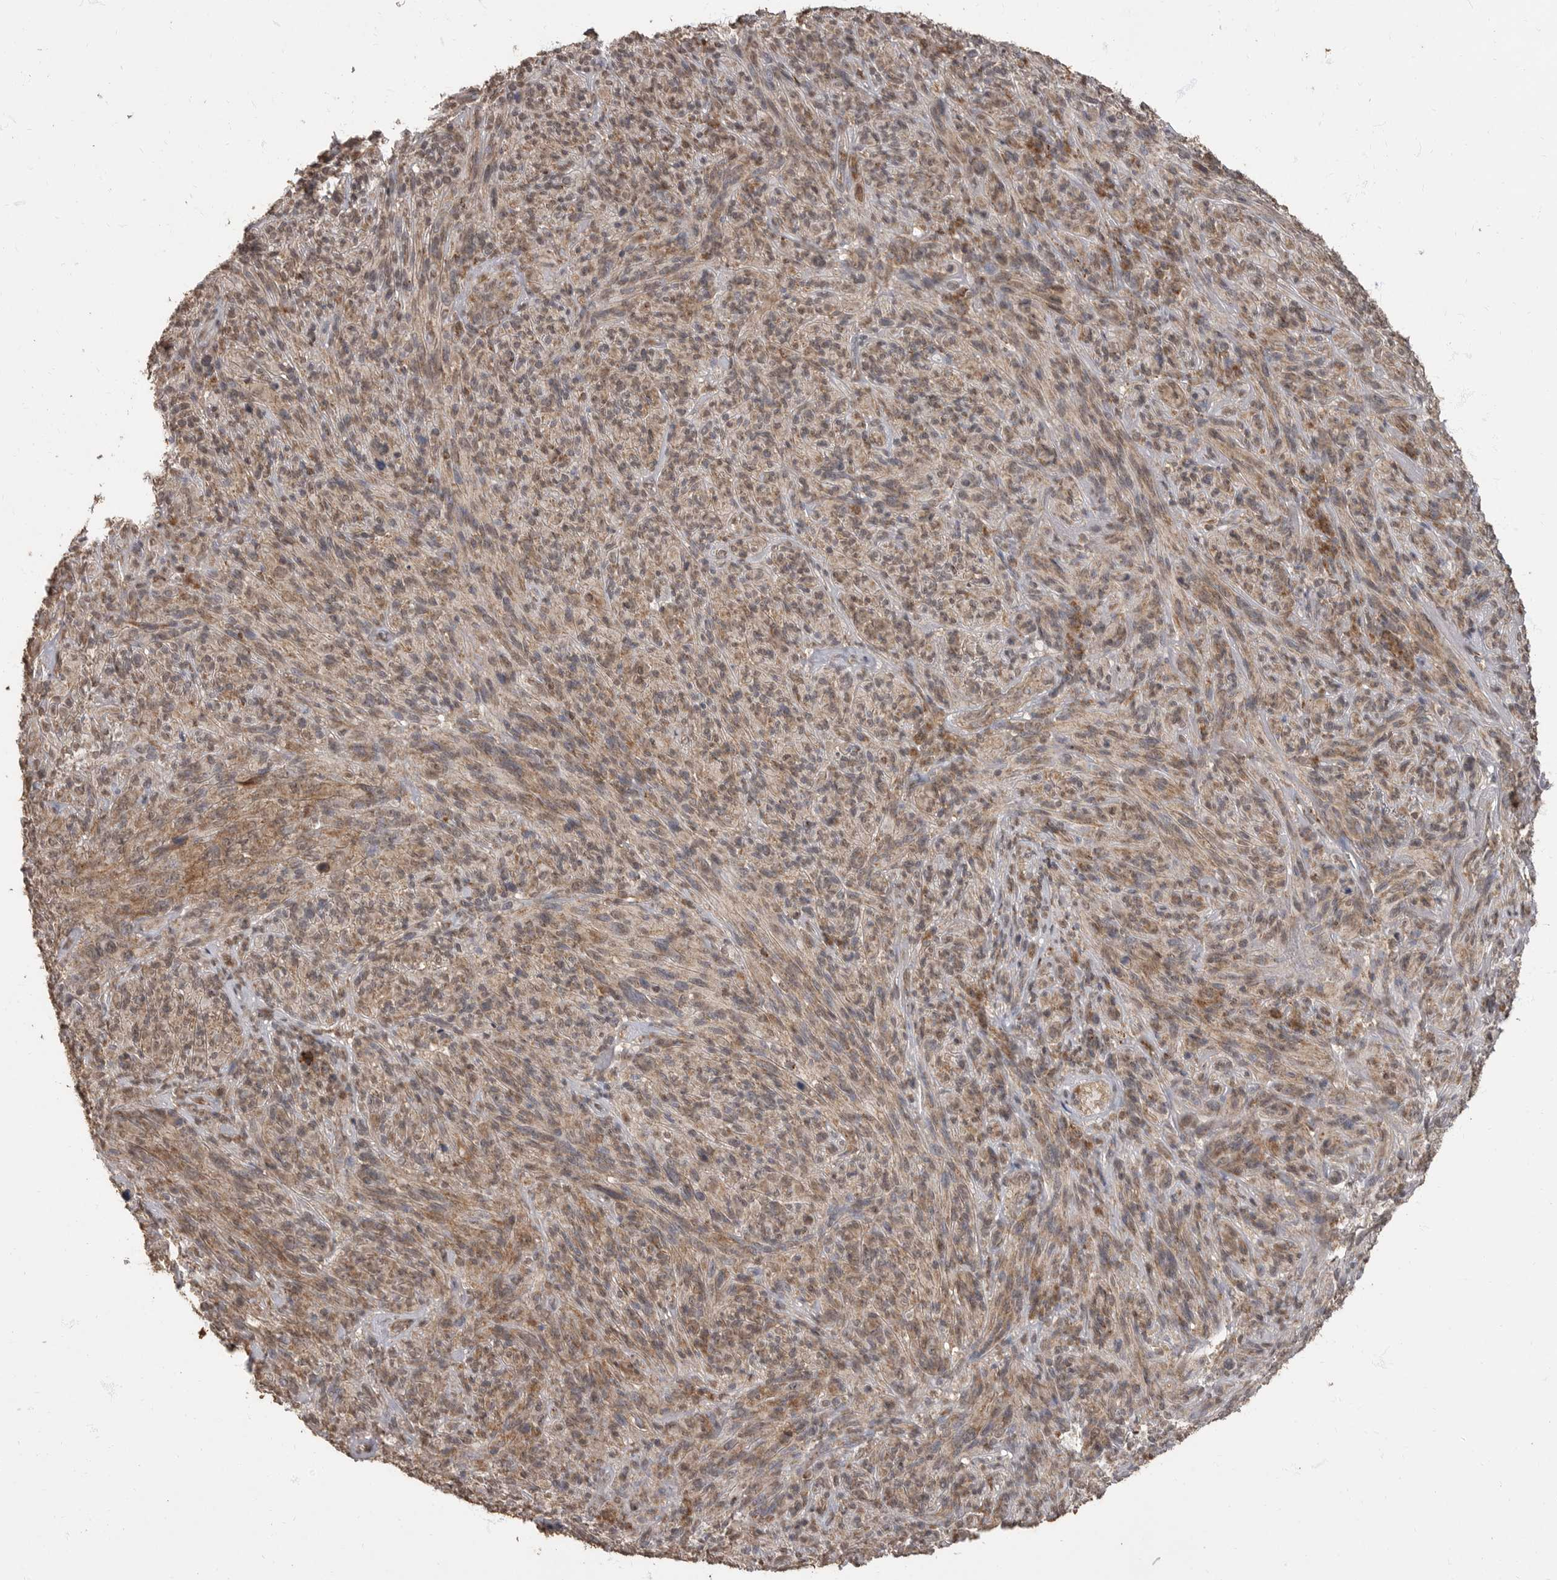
{"staining": {"intensity": "weak", "quantity": ">75%", "location": "cytoplasmic/membranous"}, "tissue": "melanoma", "cell_type": "Tumor cells", "image_type": "cancer", "snomed": [{"axis": "morphology", "description": "Malignant melanoma, NOS"}, {"axis": "topography", "description": "Skin of head"}], "caption": "IHC histopathology image of neoplastic tissue: human melanoma stained using IHC reveals low levels of weak protein expression localized specifically in the cytoplasmic/membranous of tumor cells, appearing as a cytoplasmic/membranous brown color.", "gene": "MAFG", "patient": {"sex": "male", "age": 96}}